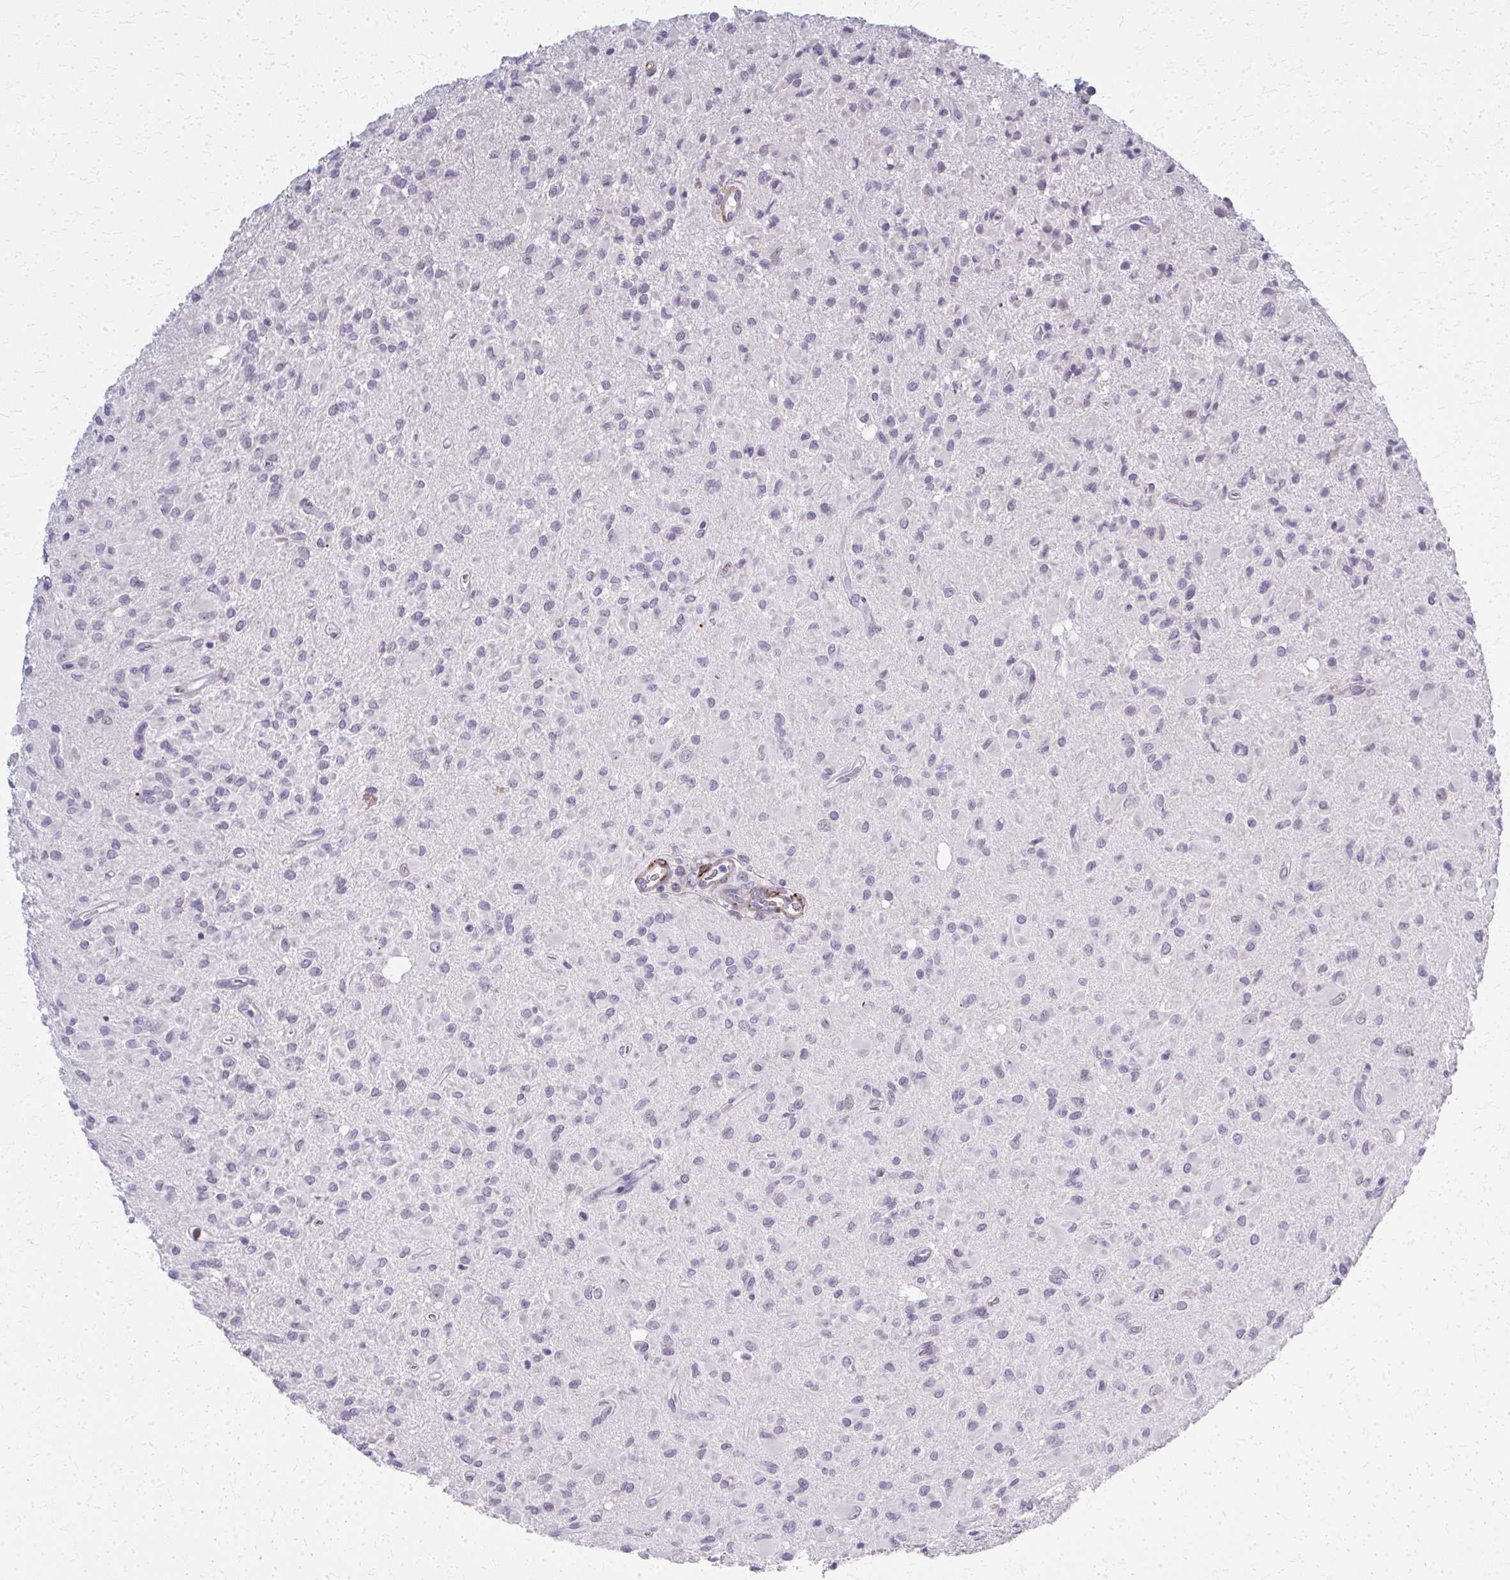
{"staining": {"intensity": "negative", "quantity": "none", "location": "none"}, "tissue": "glioma", "cell_type": "Tumor cells", "image_type": "cancer", "snomed": [{"axis": "morphology", "description": "Glioma, malignant, Low grade"}, {"axis": "topography", "description": "Brain"}], "caption": "Immunohistochemical staining of human glioma displays no significant staining in tumor cells.", "gene": "CASQ2", "patient": {"sex": "female", "age": 33}}